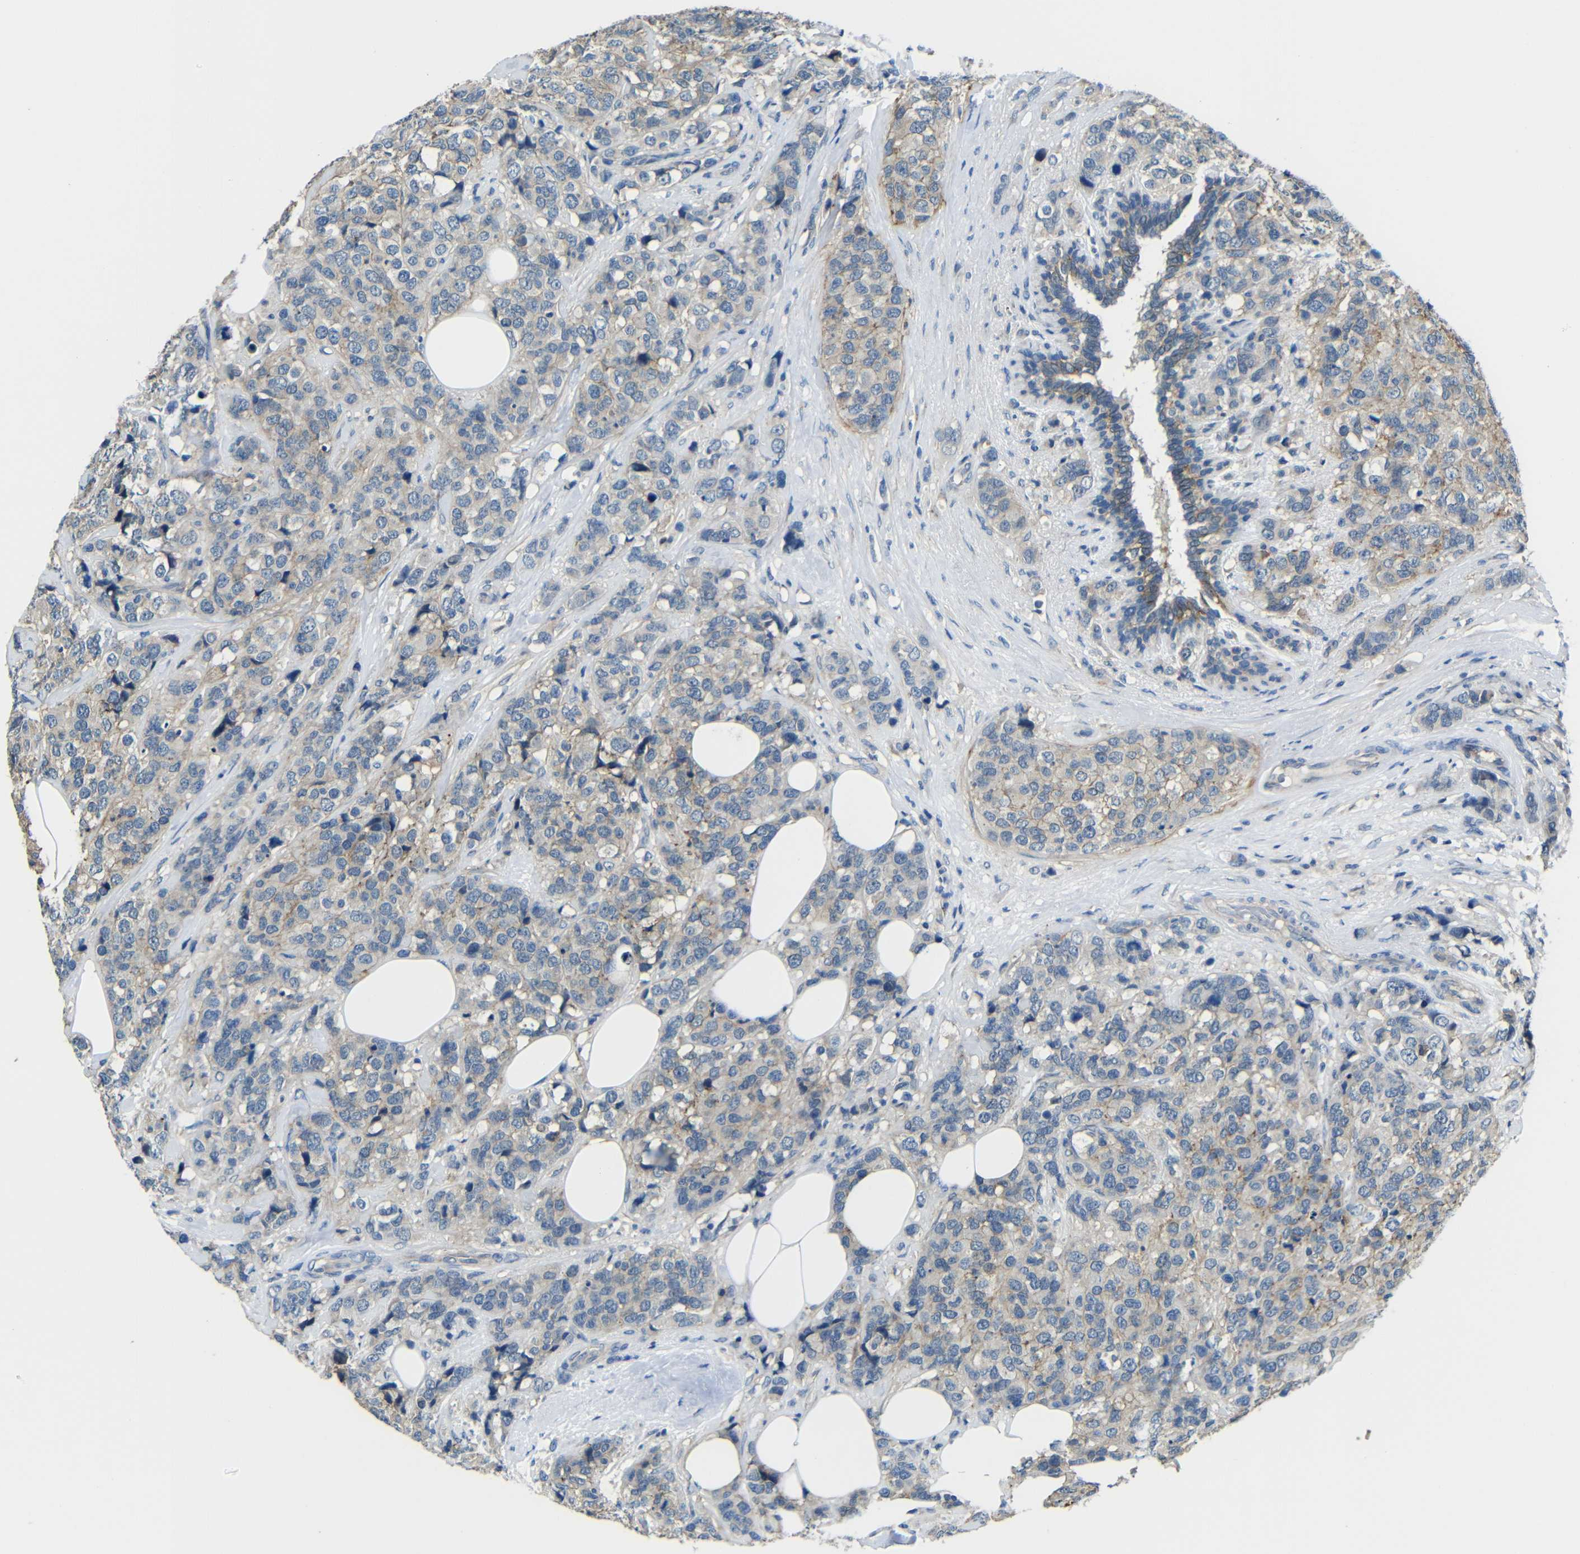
{"staining": {"intensity": "weak", "quantity": "25%-75%", "location": "cytoplasmic/membranous"}, "tissue": "breast cancer", "cell_type": "Tumor cells", "image_type": "cancer", "snomed": [{"axis": "morphology", "description": "Lobular carcinoma"}, {"axis": "topography", "description": "Breast"}], "caption": "DAB (3,3'-diaminobenzidine) immunohistochemical staining of breast cancer reveals weak cytoplasmic/membranous protein positivity in about 25%-75% of tumor cells.", "gene": "ZNF90", "patient": {"sex": "female", "age": 59}}